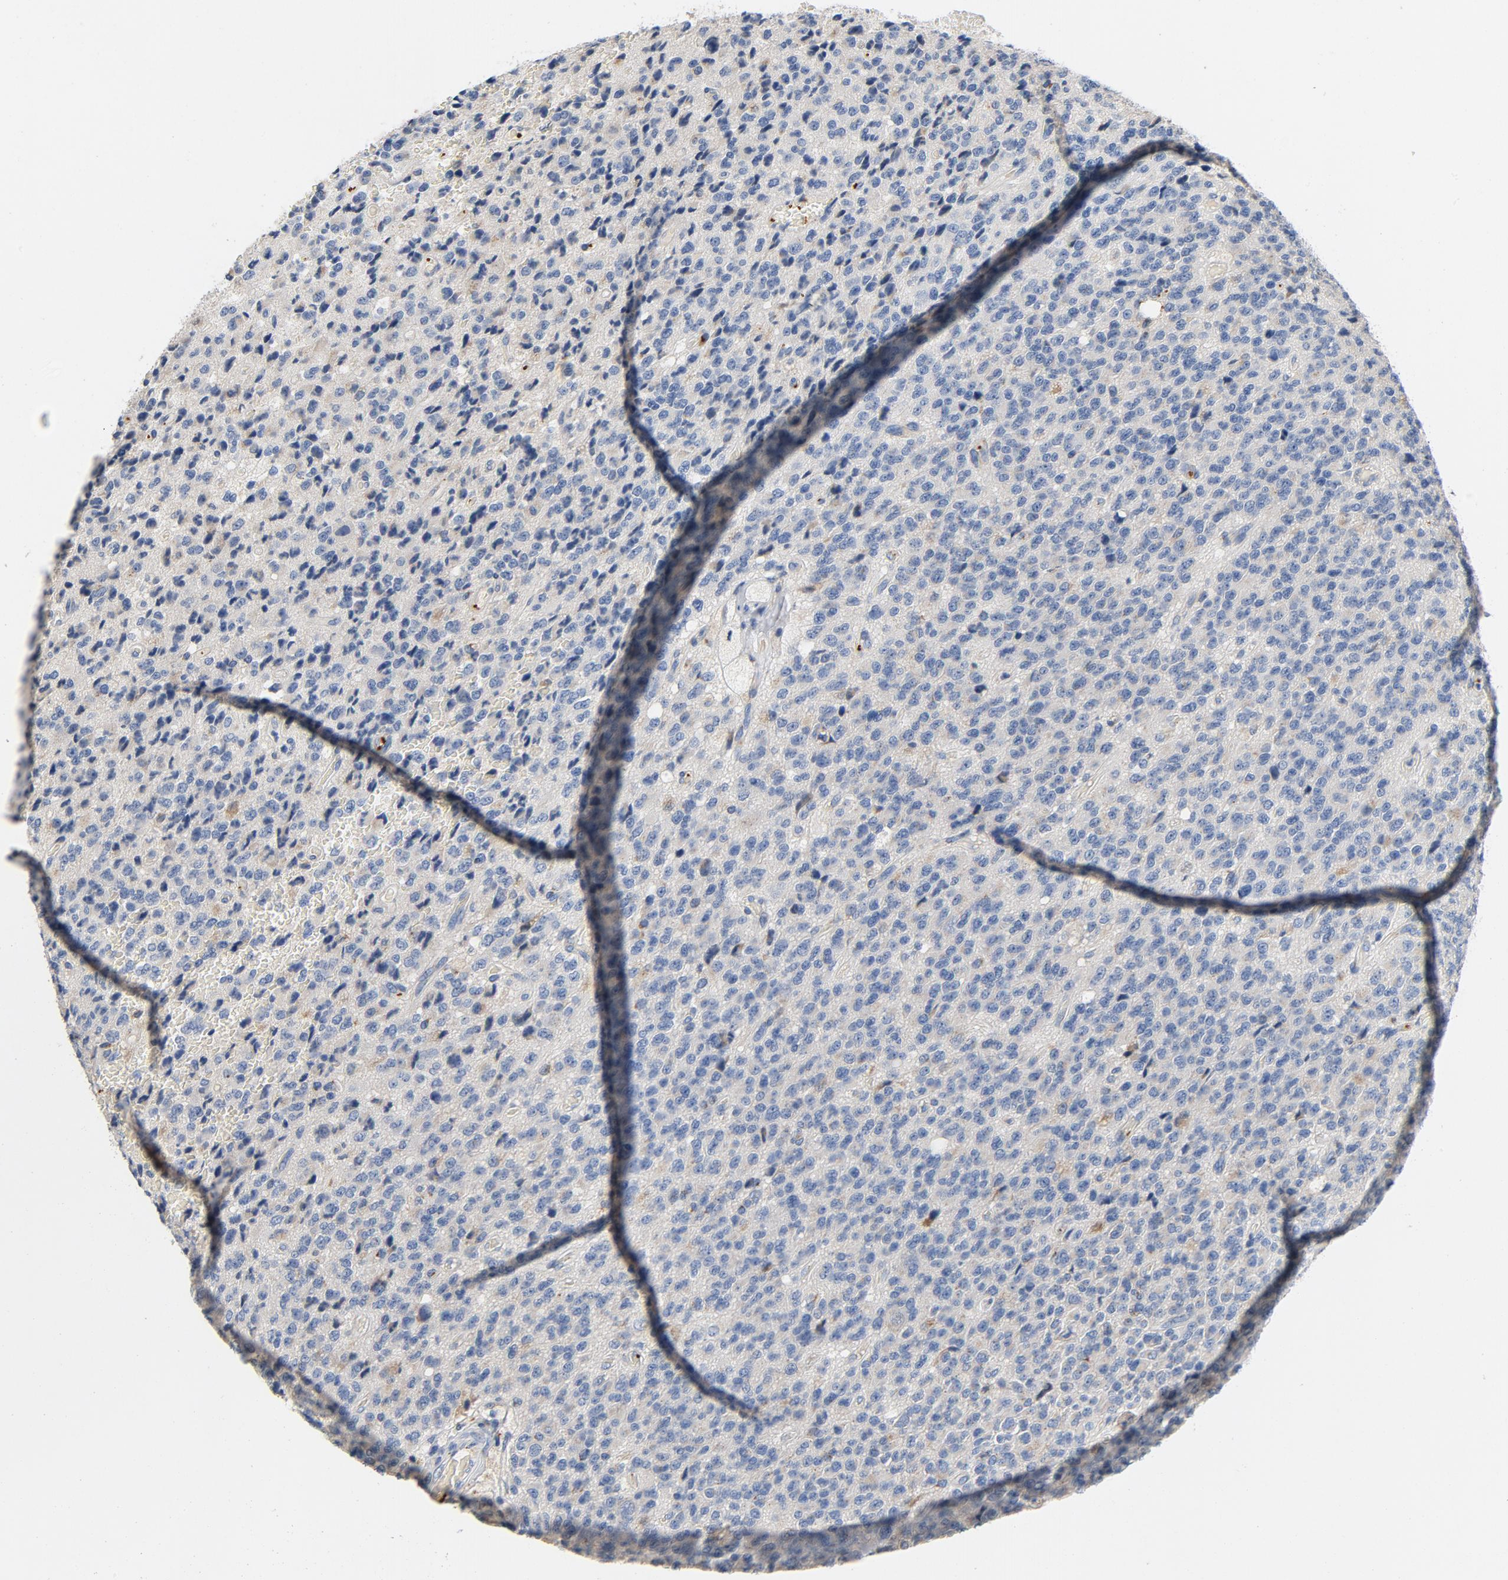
{"staining": {"intensity": "negative", "quantity": "none", "location": "none"}, "tissue": "glioma", "cell_type": "Tumor cells", "image_type": "cancer", "snomed": [{"axis": "morphology", "description": "Glioma, malignant, High grade"}, {"axis": "topography", "description": "pancreas cauda"}], "caption": "An immunohistochemistry image of glioma is shown. There is no staining in tumor cells of glioma.", "gene": "LMAN2", "patient": {"sex": "male", "age": 60}}